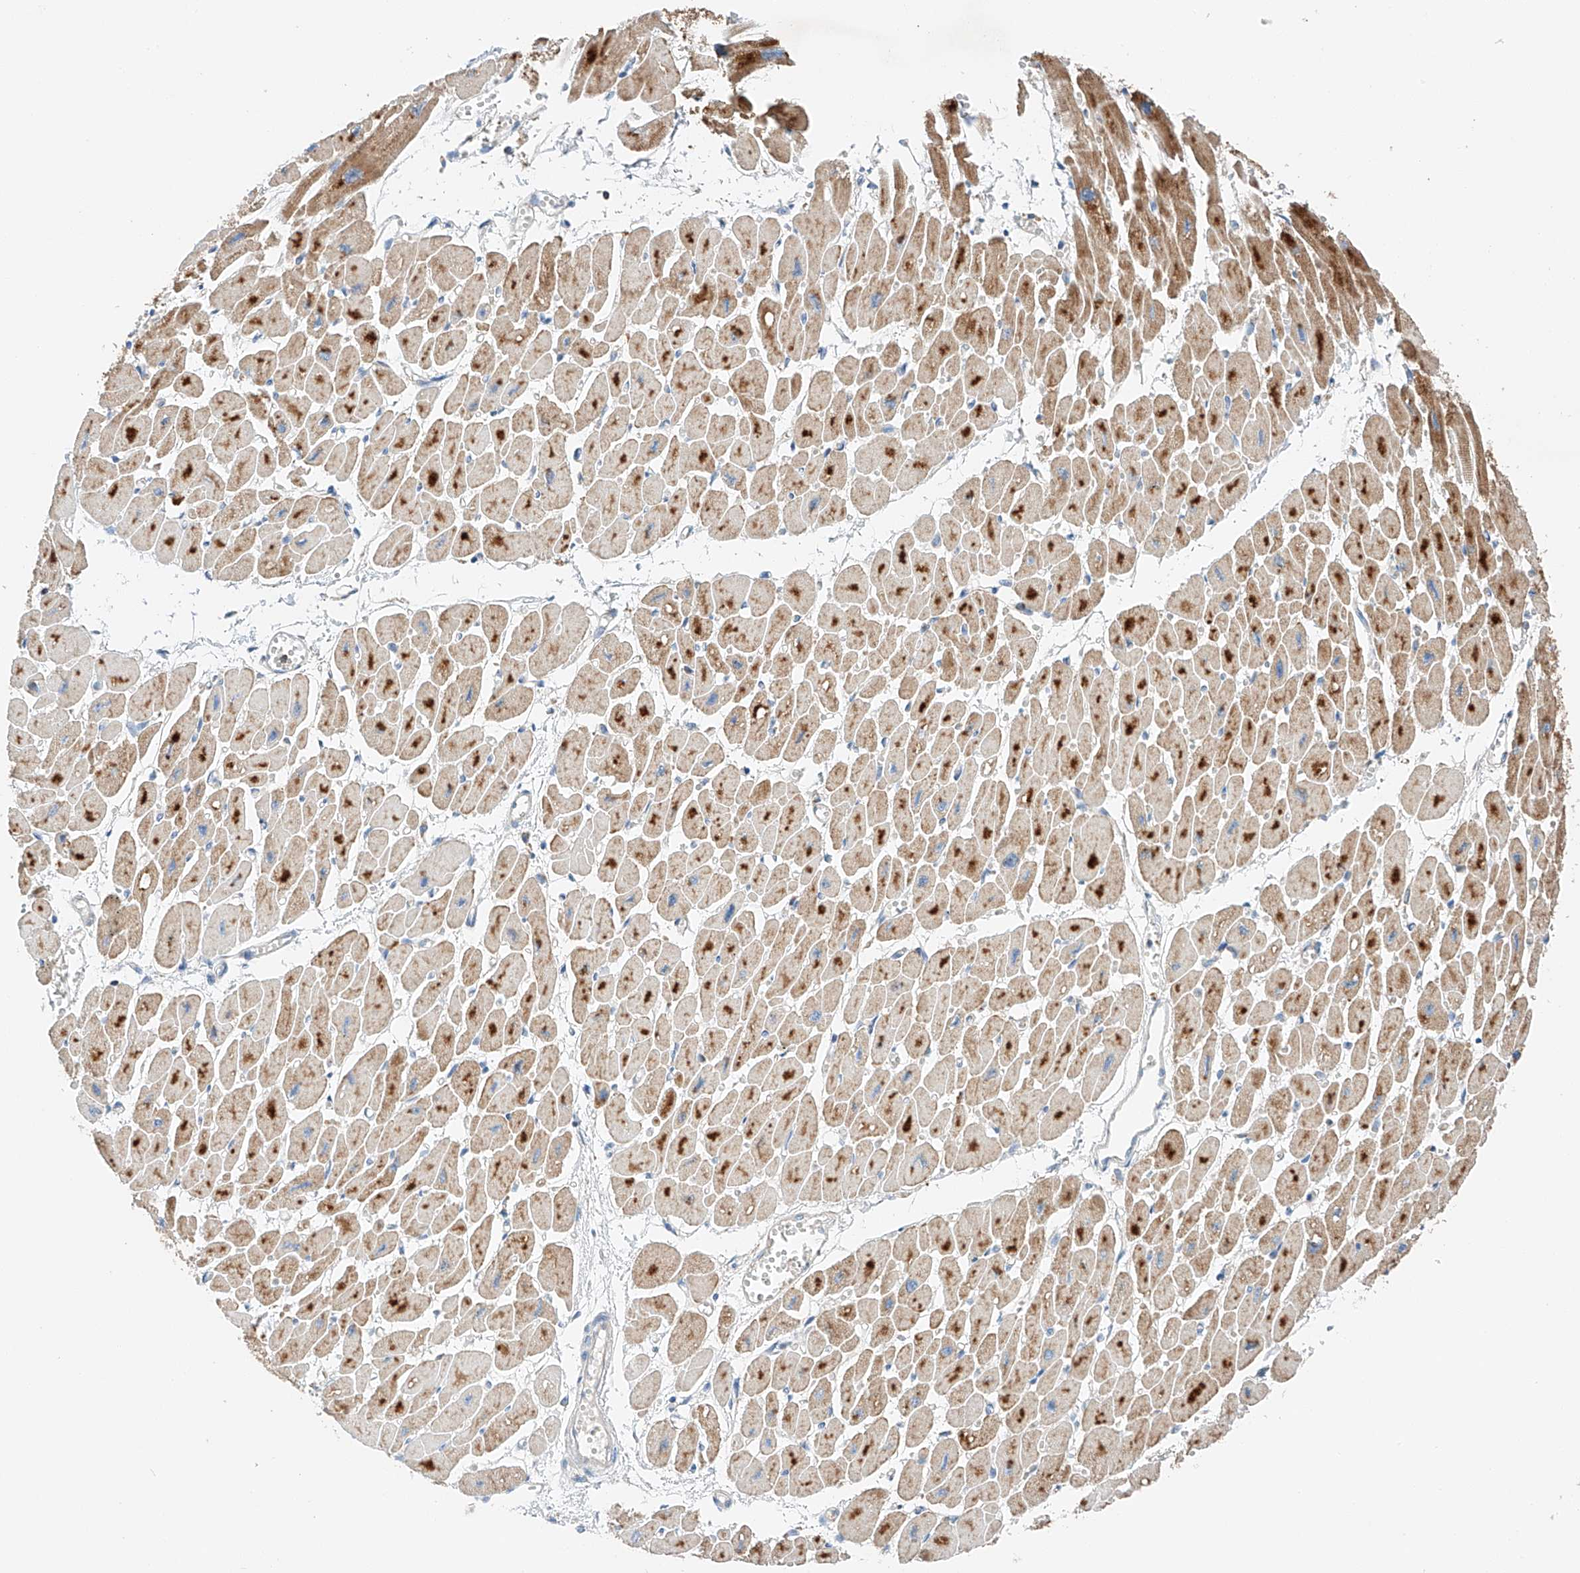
{"staining": {"intensity": "moderate", "quantity": ">75%", "location": "cytoplasmic/membranous"}, "tissue": "heart muscle", "cell_type": "Cardiomyocytes", "image_type": "normal", "snomed": [{"axis": "morphology", "description": "Normal tissue, NOS"}, {"axis": "topography", "description": "Heart"}], "caption": "Immunohistochemical staining of benign heart muscle displays moderate cytoplasmic/membranous protein expression in about >75% of cardiomyocytes. Using DAB (brown) and hematoxylin (blue) stains, captured at high magnification using brightfield microscopy.", "gene": "RUSC1", "patient": {"sex": "female", "age": 54}}